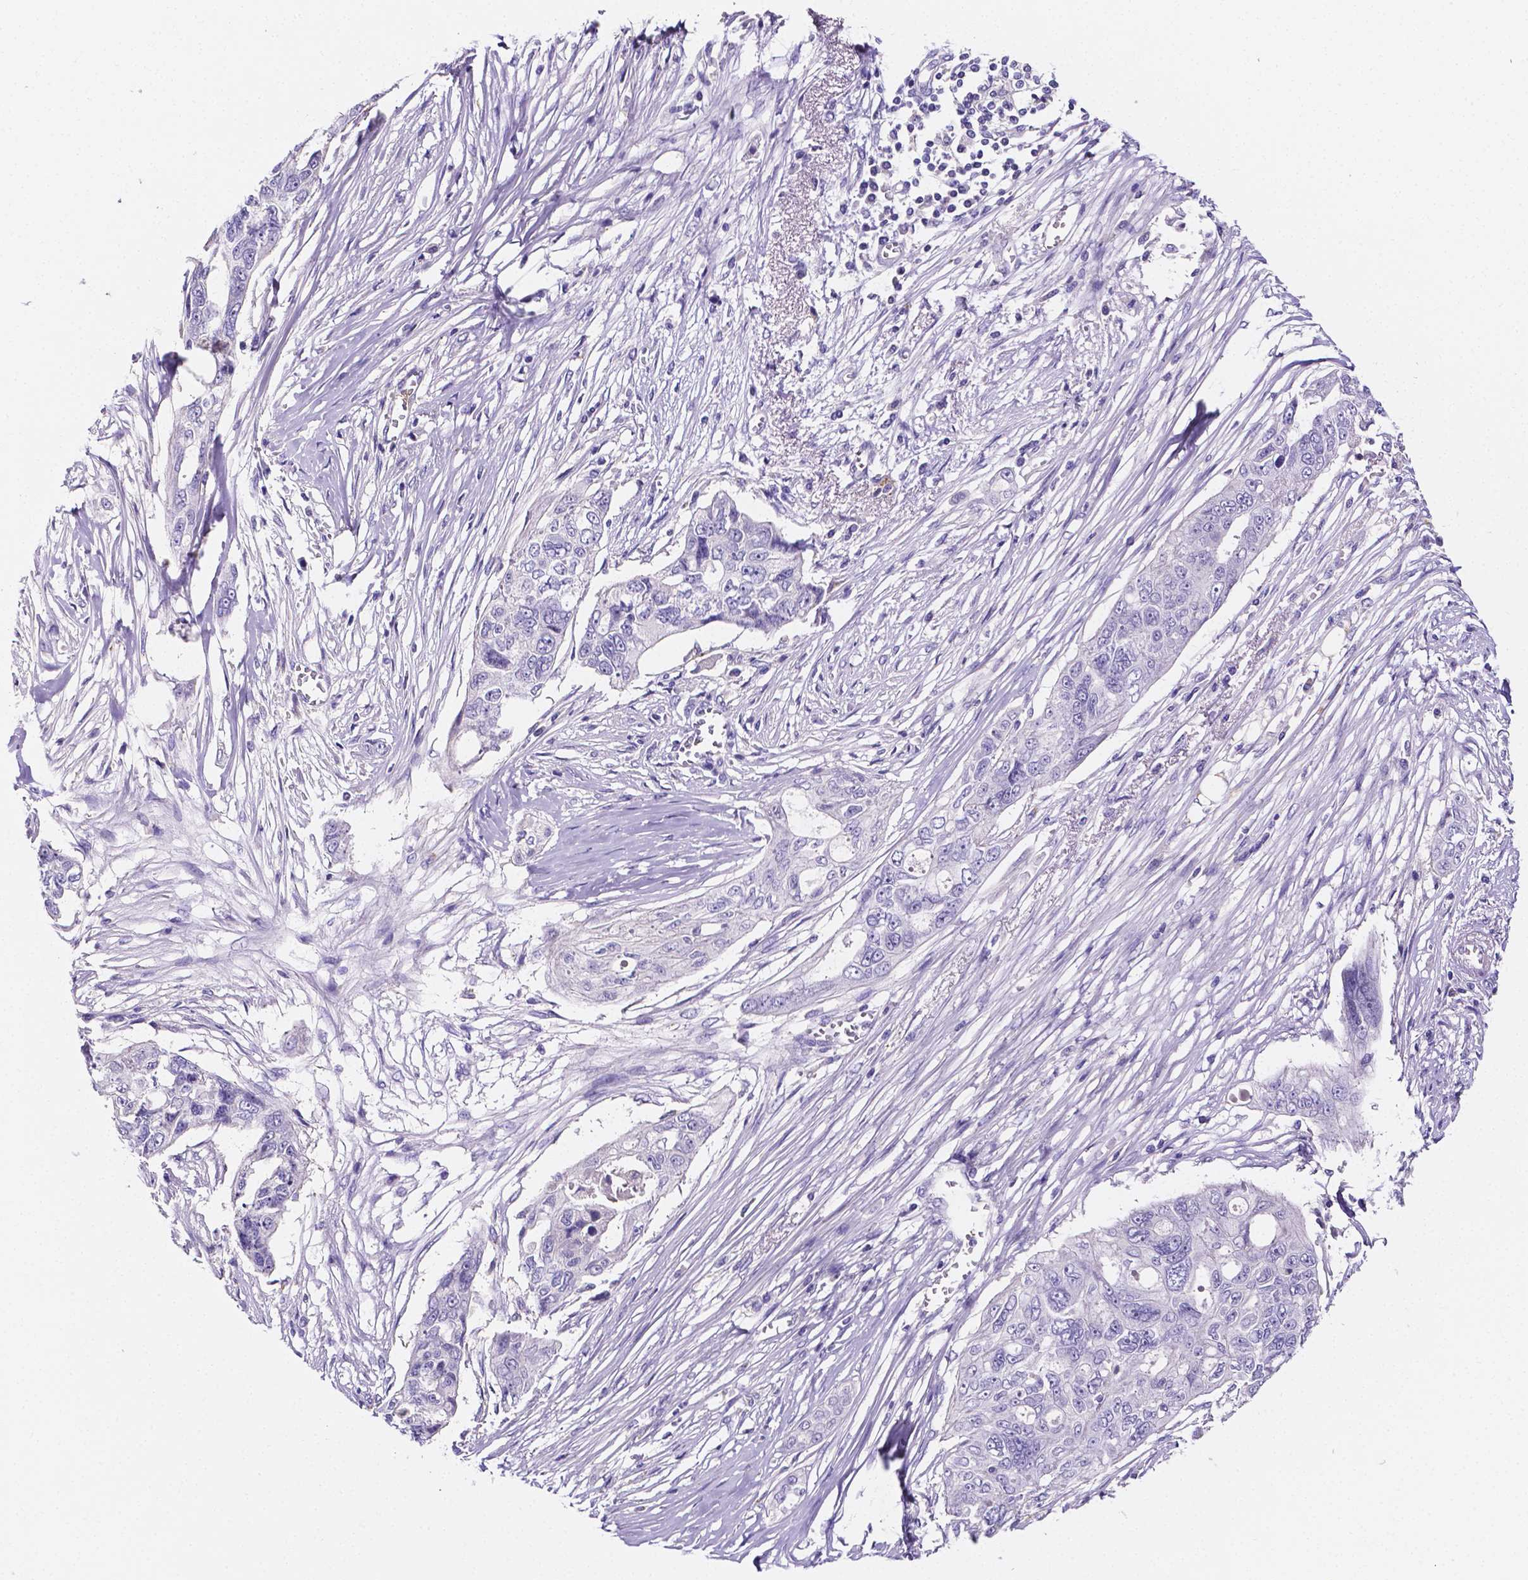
{"staining": {"intensity": "negative", "quantity": "none", "location": "none"}, "tissue": "ovarian cancer", "cell_type": "Tumor cells", "image_type": "cancer", "snomed": [{"axis": "morphology", "description": "Carcinoma, endometroid"}, {"axis": "topography", "description": "Ovary"}], "caption": "Tumor cells are negative for protein expression in human ovarian cancer (endometroid carcinoma).", "gene": "NRGN", "patient": {"sex": "female", "age": 70}}